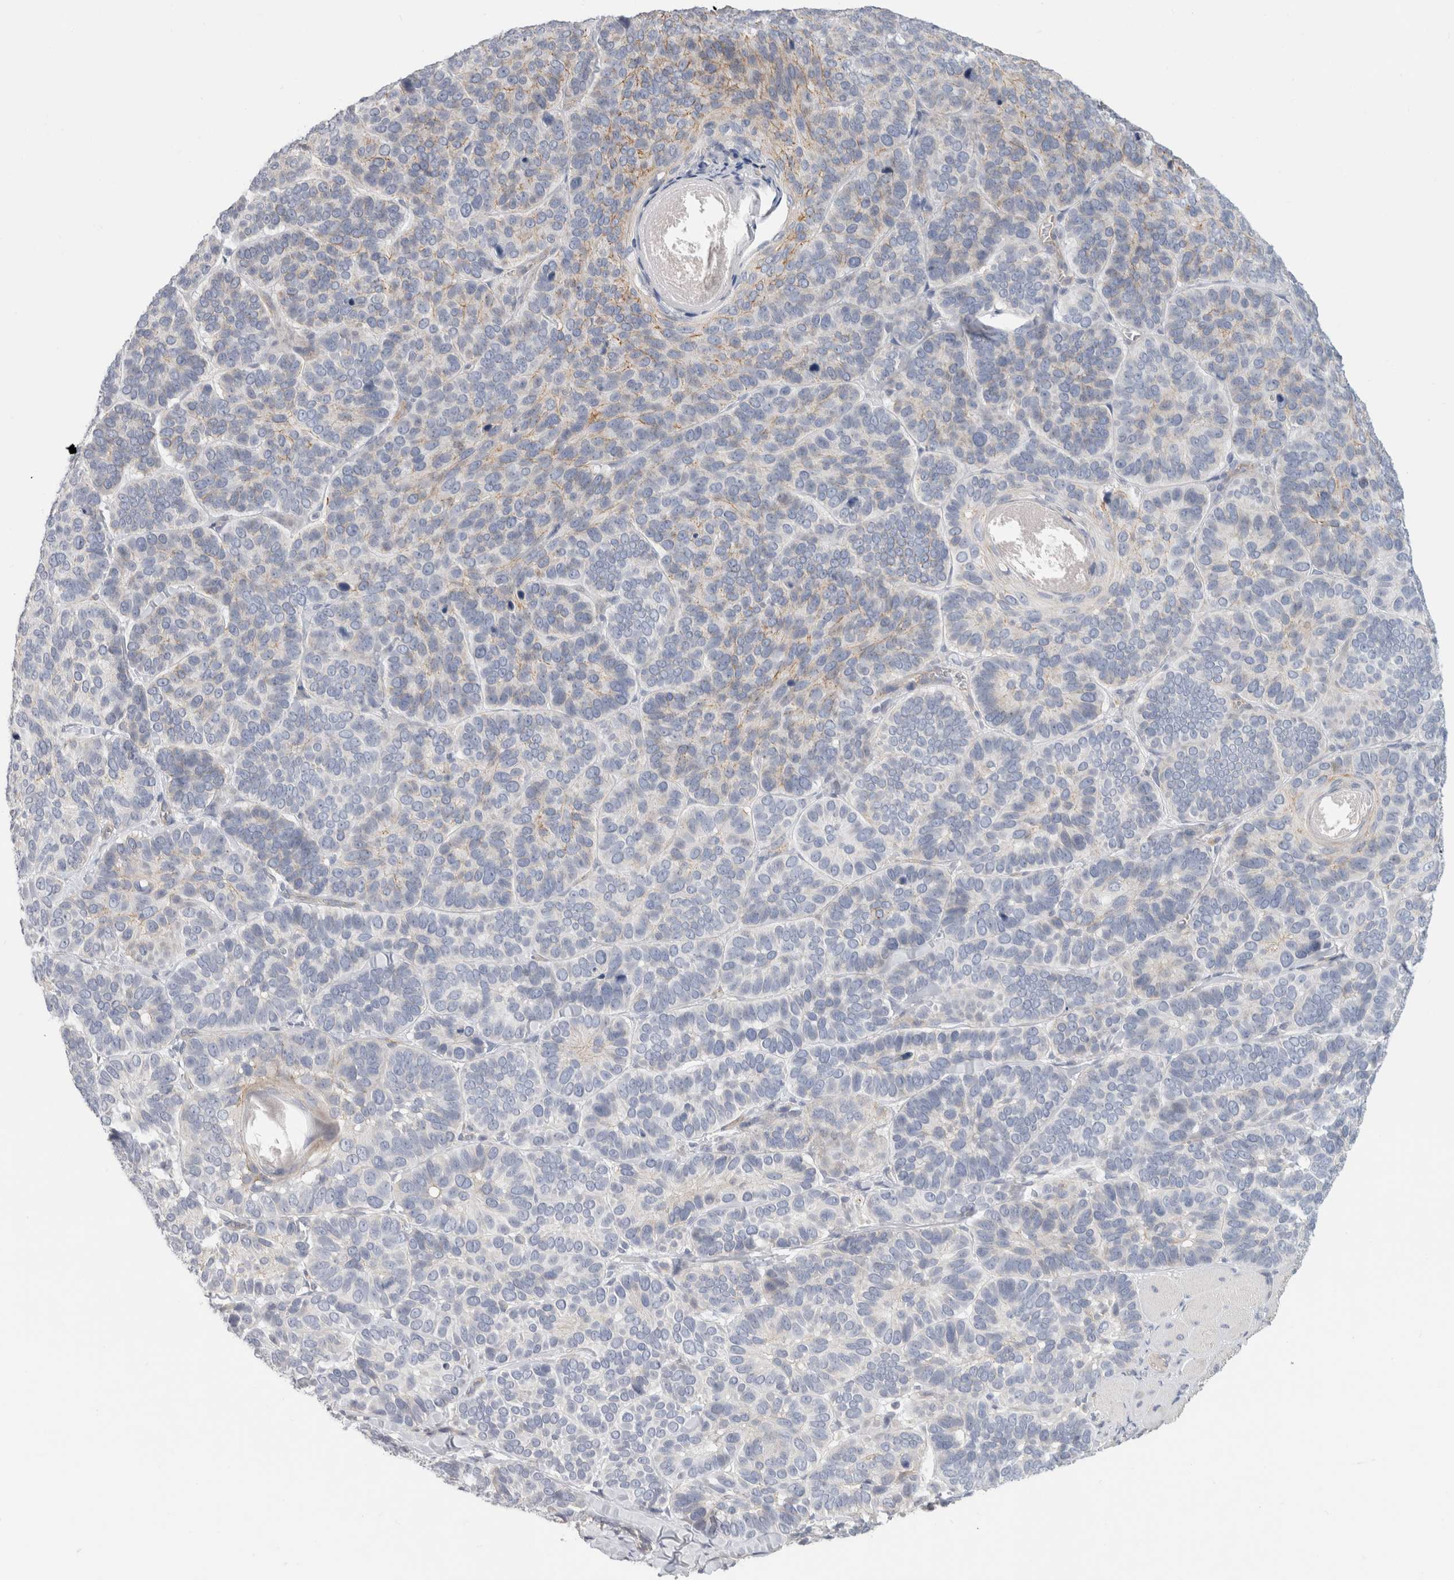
{"staining": {"intensity": "weak", "quantity": "<25%", "location": "cytoplasmic/membranous"}, "tissue": "skin cancer", "cell_type": "Tumor cells", "image_type": "cancer", "snomed": [{"axis": "morphology", "description": "Basal cell carcinoma"}, {"axis": "topography", "description": "Skin"}], "caption": "Skin cancer (basal cell carcinoma) was stained to show a protein in brown. There is no significant positivity in tumor cells. (DAB (3,3'-diaminobenzidine) IHC, high magnification).", "gene": "AFP", "patient": {"sex": "male", "age": 62}}